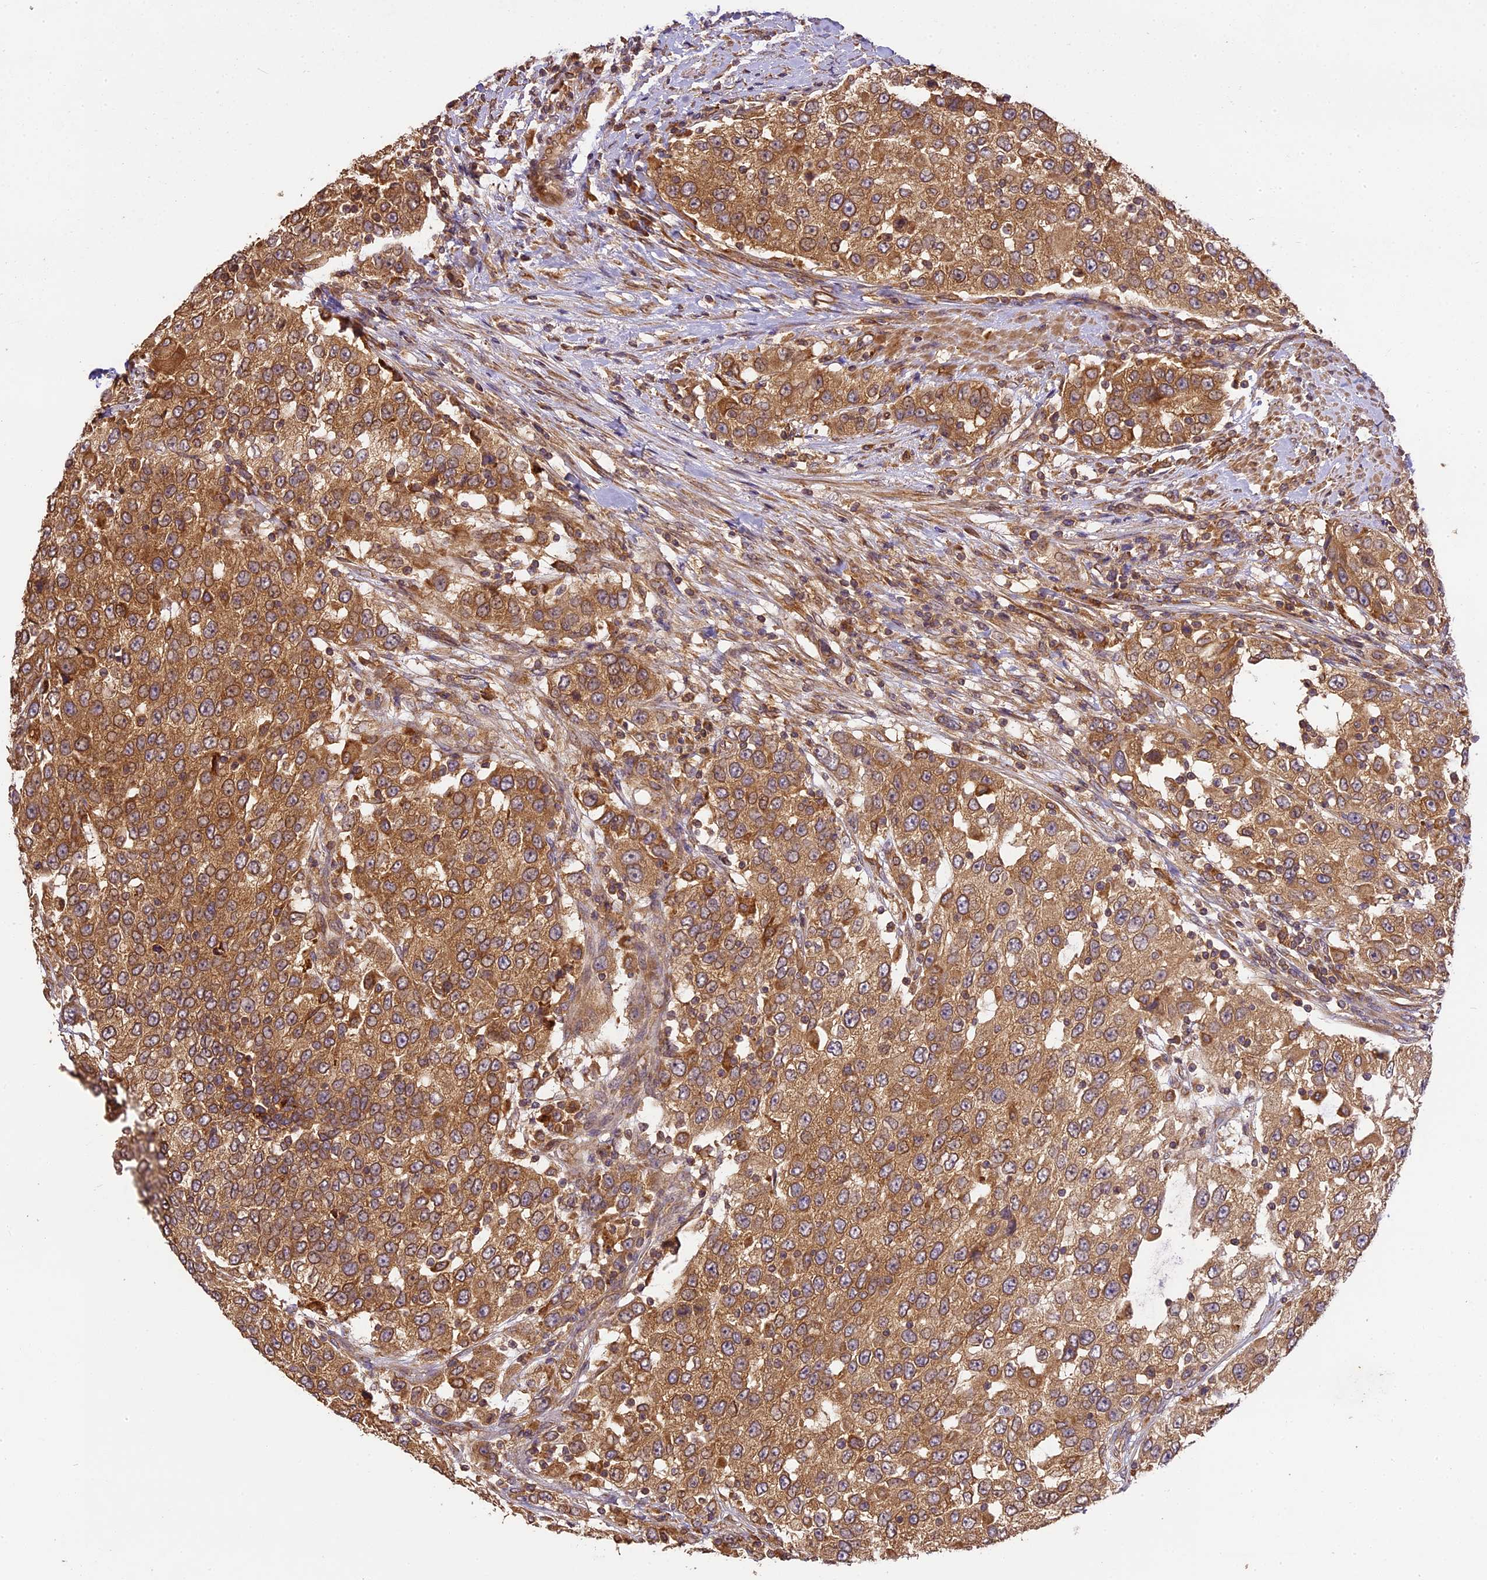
{"staining": {"intensity": "moderate", "quantity": ">75%", "location": "cytoplasmic/membranous"}, "tissue": "urothelial cancer", "cell_type": "Tumor cells", "image_type": "cancer", "snomed": [{"axis": "morphology", "description": "Urothelial carcinoma, High grade"}, {"axis": "topography", "description": "Urinary bladder"}], "caption": "Urothelial carcinoma (high-grade) stained for a protein (brown) demonstrates moderate cytoplasmic/membranous positive staining in about >75% of tumor cells.", "gene": "BRAP", "patient": {"sex": "female", "age": 80}}